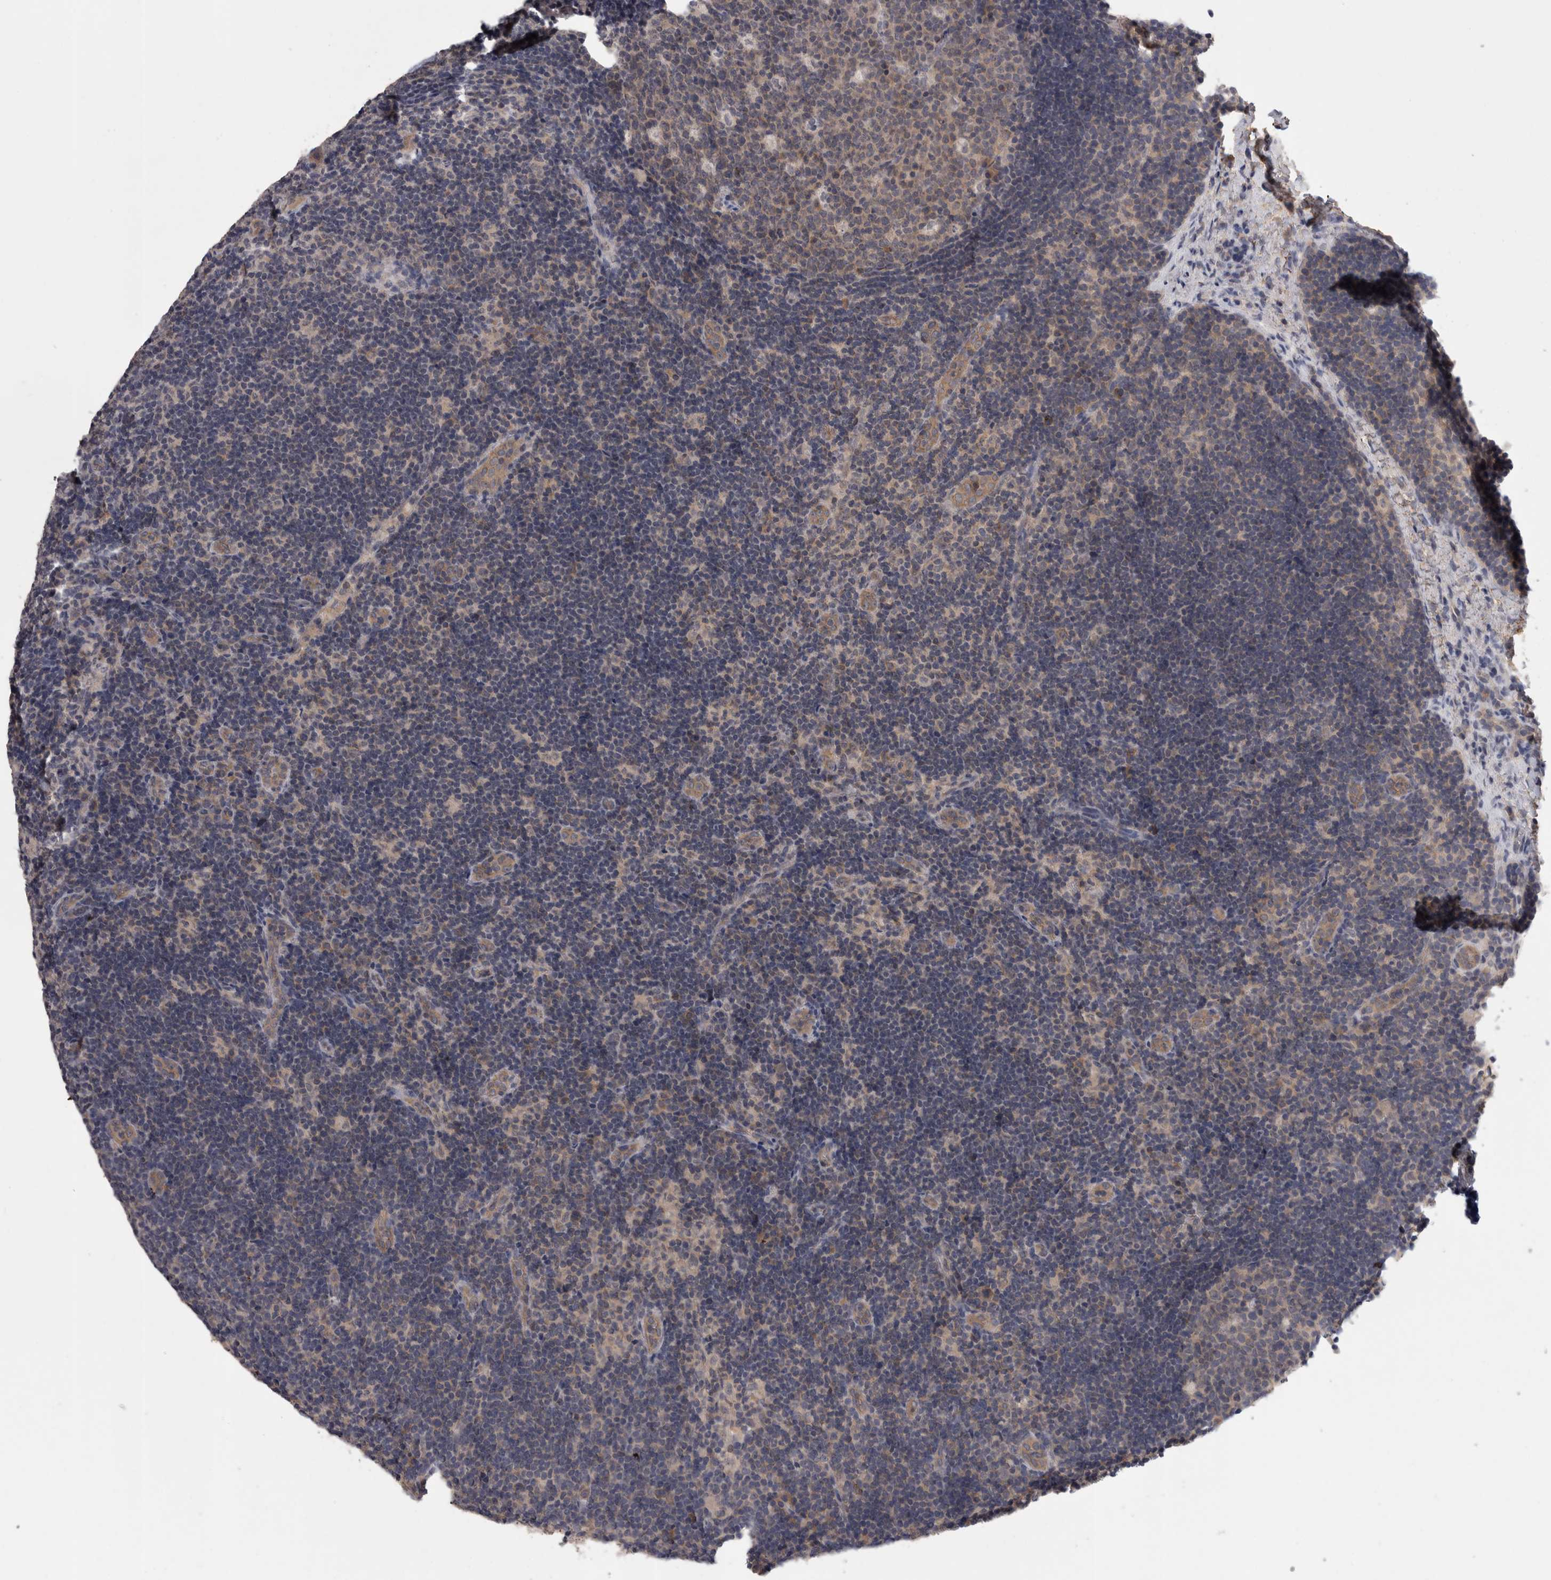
{"staining": {"intensity": "weak", "quantity": "25%-75%", "location": "cytoplasmic/membranous"}, "tissue": "lymph node", "cell_type": "Germinal center cells", "image_type": "normal", "snomed": [{"axis": "morphology", "description": "Normal tissue, NOS"}, {"axis": "topography", "description": "Lymph node"}], "caption": "About 25%-75% of germinal center cells in benign human lymph node show weak cytoplasmic/membranous protein staining as visualized by brown immunohistochemical staining.", "gene": "PON3", "patient": {"sex": "female", "age": 22}}